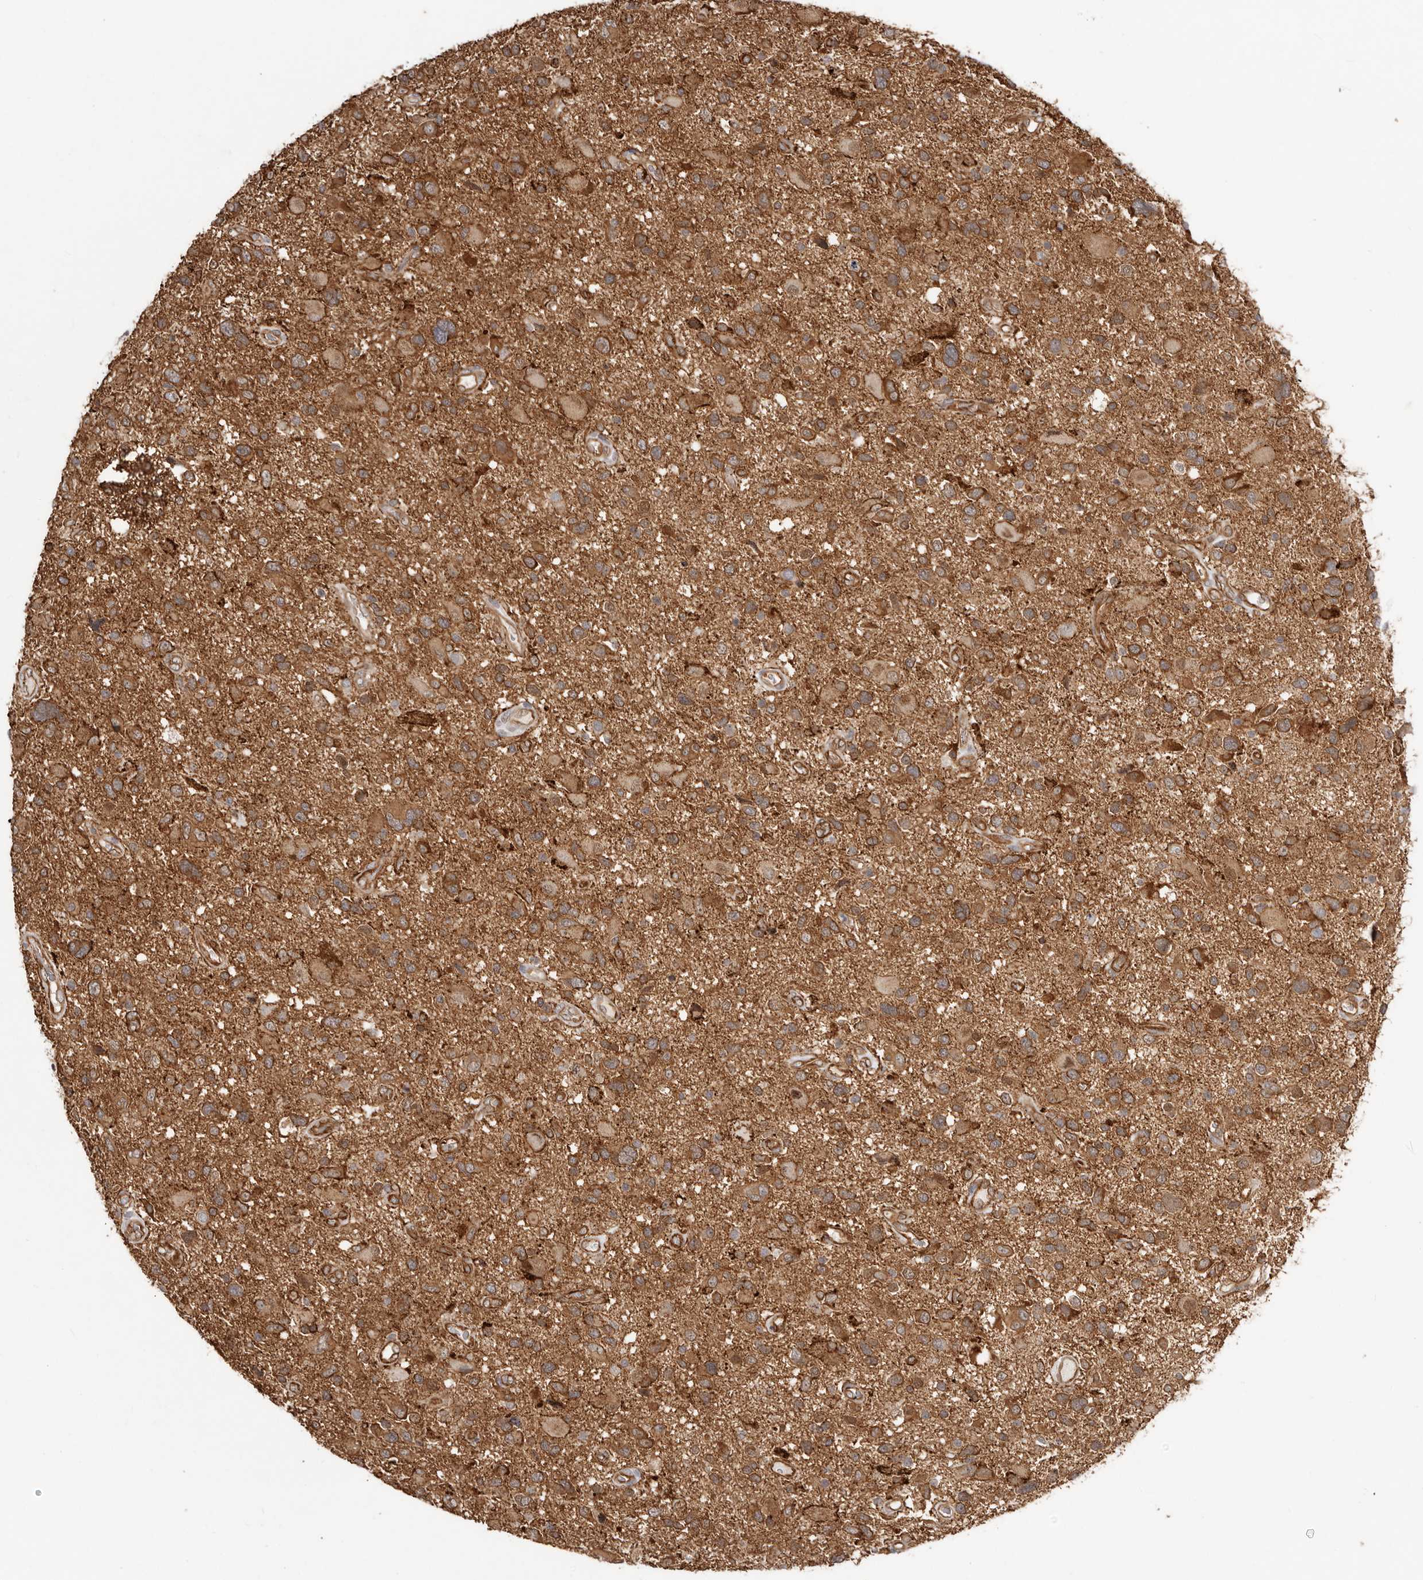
{"staining": {"intensity": "moderate", "quantity": ">75%", "location": "cytoplasmic/membranous"}, "tissue": "glioma", "cell_type": "Tumor cells", "image_type": "cancer", "snomed": [{"axis": "morphology", "description": "Glioma, malignant, High grade"}, {"axis": "topography", "description": "Brain"}], "caption": "Immunohistochemistry (IHC) (DAB) staining of human malignant high-grade glioma demonstrates moderate cytoplasmic/membranous protein expression in about >75% of tumor cells.", "gene": "SZT2", "patient": {"sex": "male", "age": 33}}